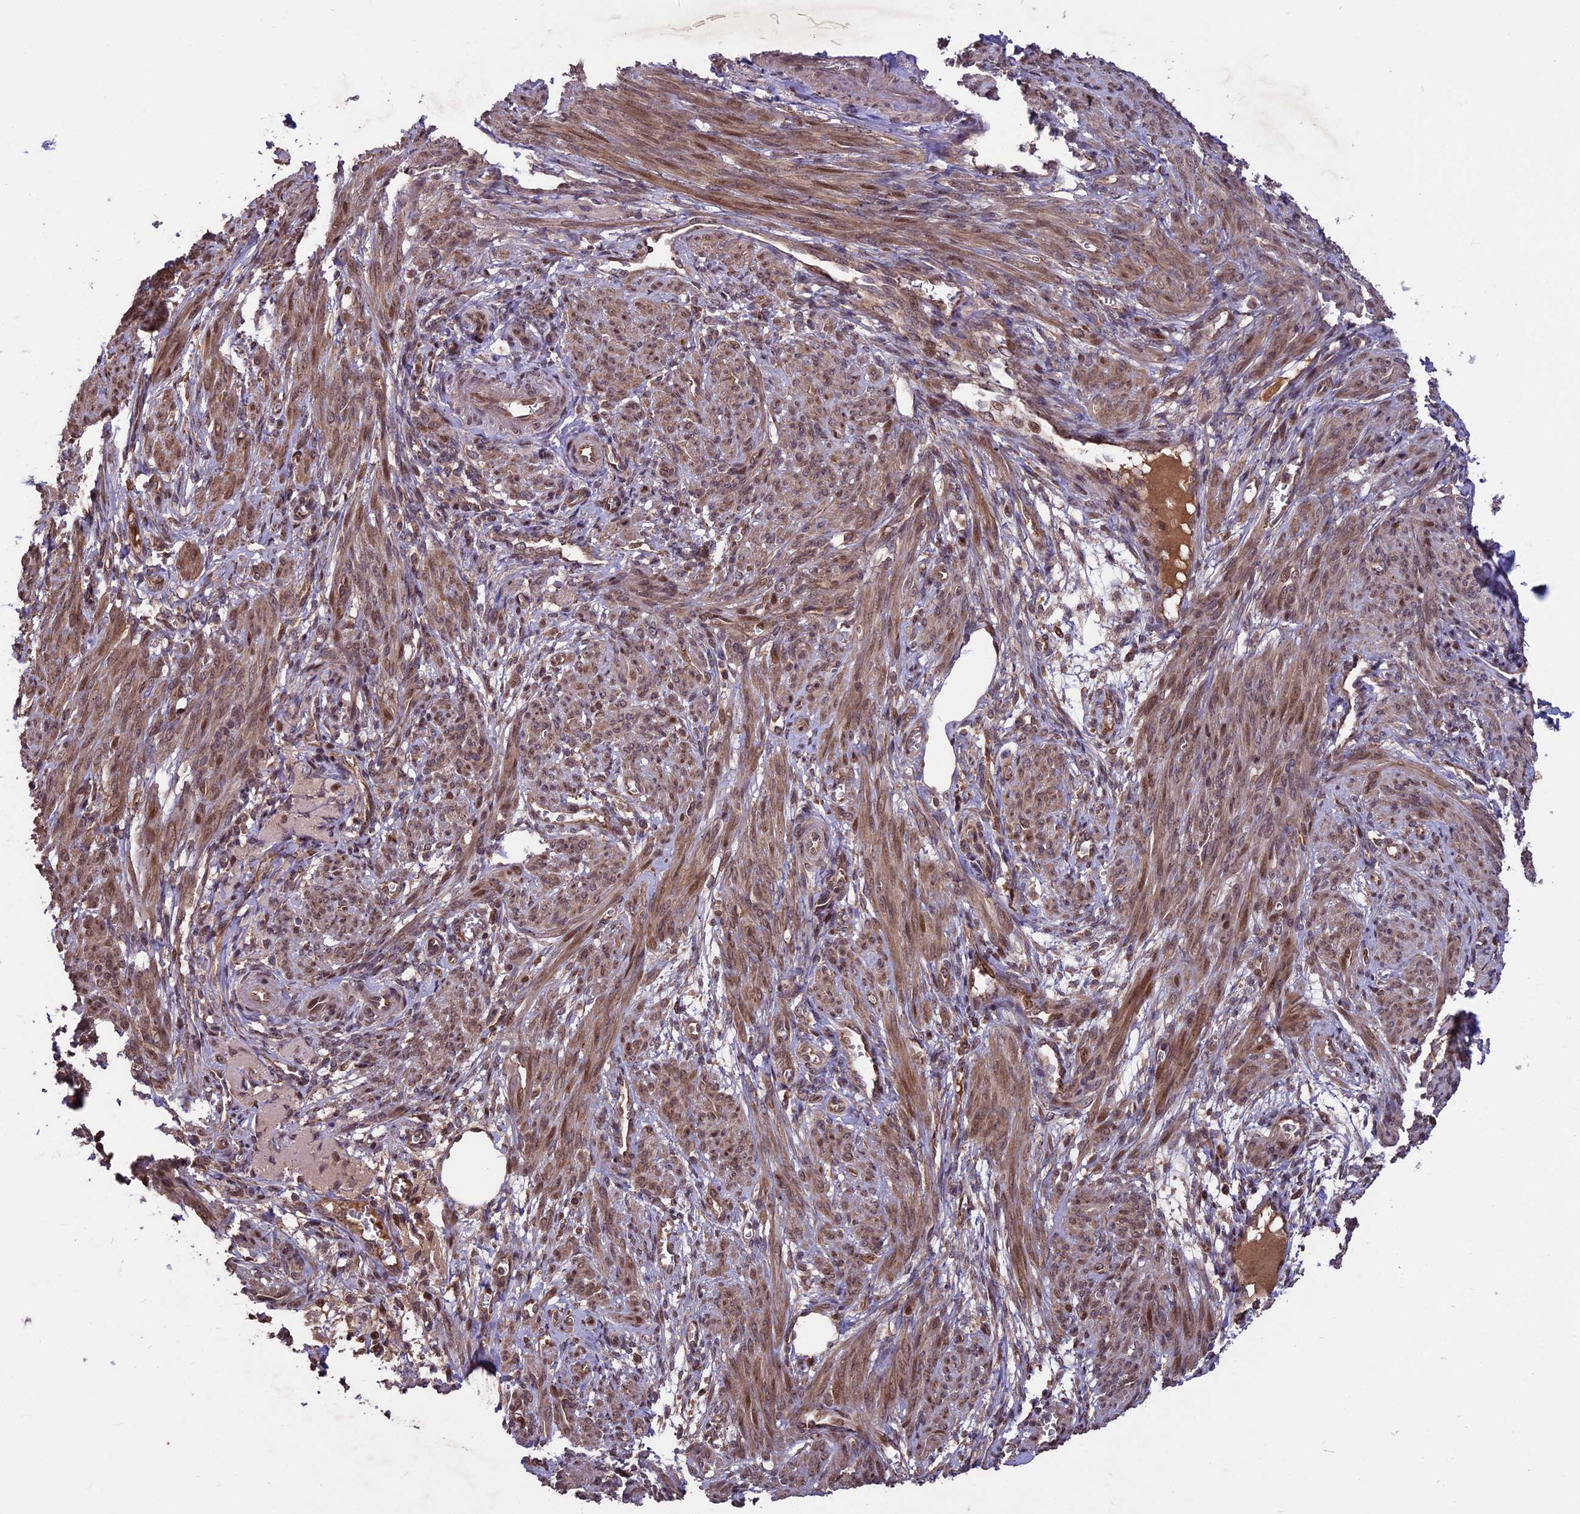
{"staining": {"intensity": "moderate", "quantity": ">75%", "location": "cytoplasmic/membranous,nuclear"}, "tissue": "smooth muscle", "cell_type": "Smooth muscle cells", "image_type": "normal", "snomed": [{"axis": "morphology", "description": "Normal tissue, NOS"}, {"axis": "topography", "description": "Smooth muscle"}], "caption": "Smooth muscle stained with IHC exhibits moderate cytoplasmic/membranous,nuclear expression in about >75% of smooth muscle cells.", "gene": "ZNF598", "patient": {"sex": "female", "age": 39}}